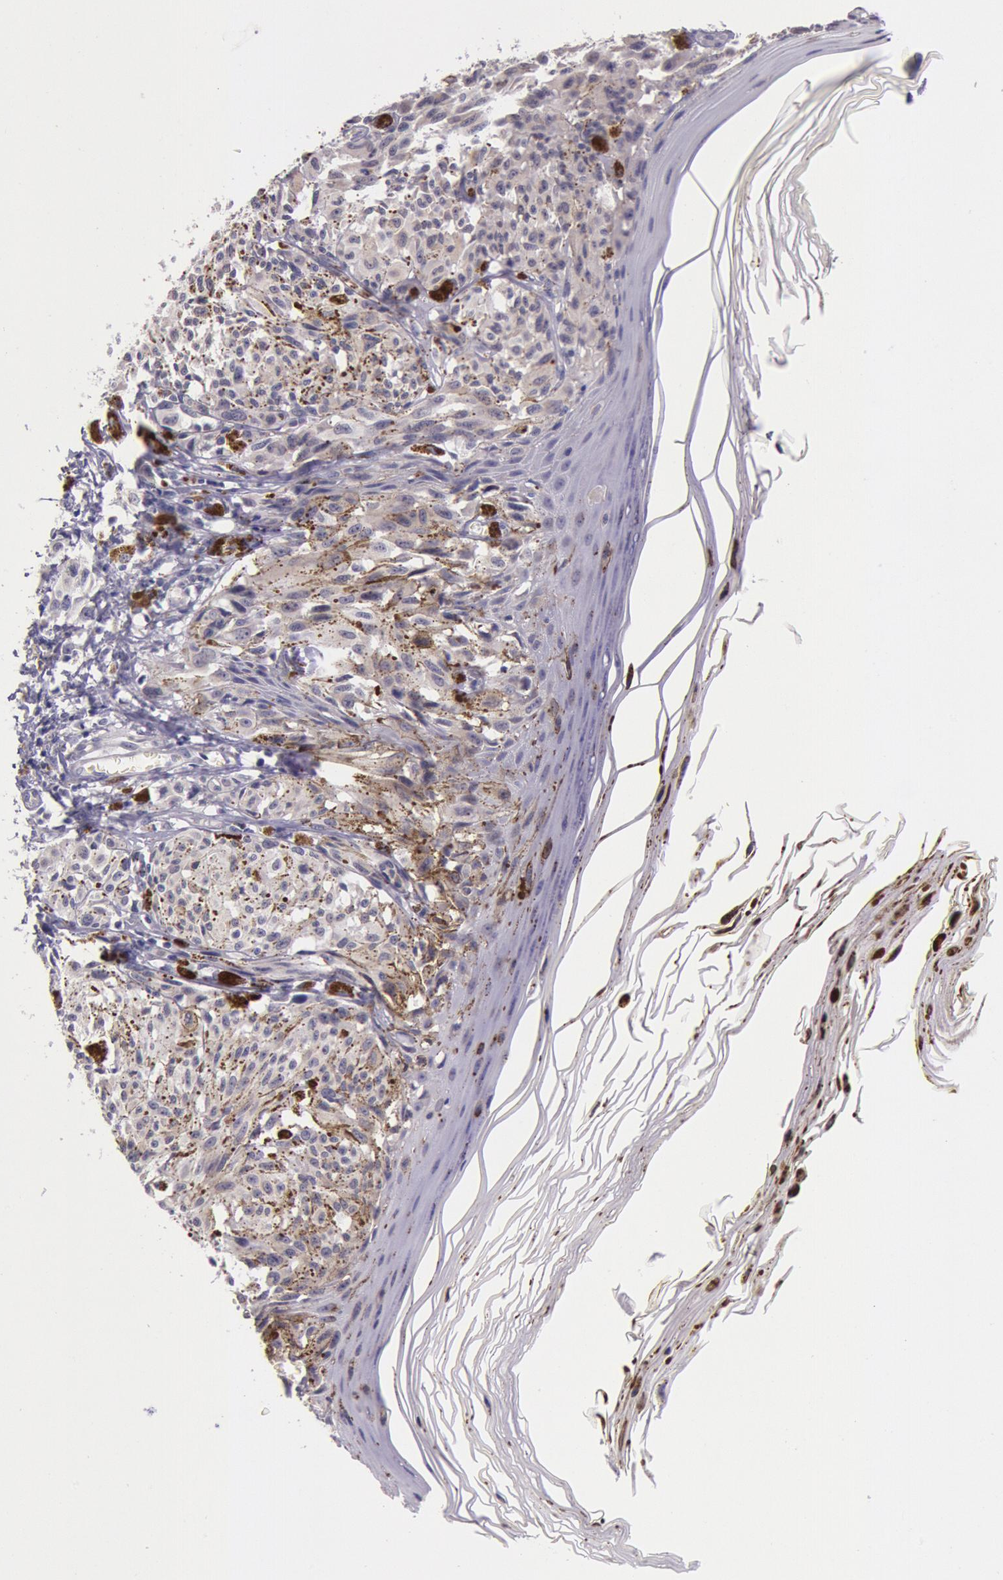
{"staining": {"intensity": "negative", "quantity": "none", "location": "none"}, "tissue": "melanoma", "cell_type": "Tumor cells", "image_type": "cancer", "snomed": [{"axis": "morphology", "description": "Malignant melanoma, NOS"}, {"axis": "topography", "description": "Skin"}], "caption": "Immunohistochemistry photomicrograph of neoplastic tissue: human malignant melanoma stained with DAB exhibits no significant protein expression in tumor cells.", "gene": "KDM6A", "patient": {"sex": "female", "age": 72}}